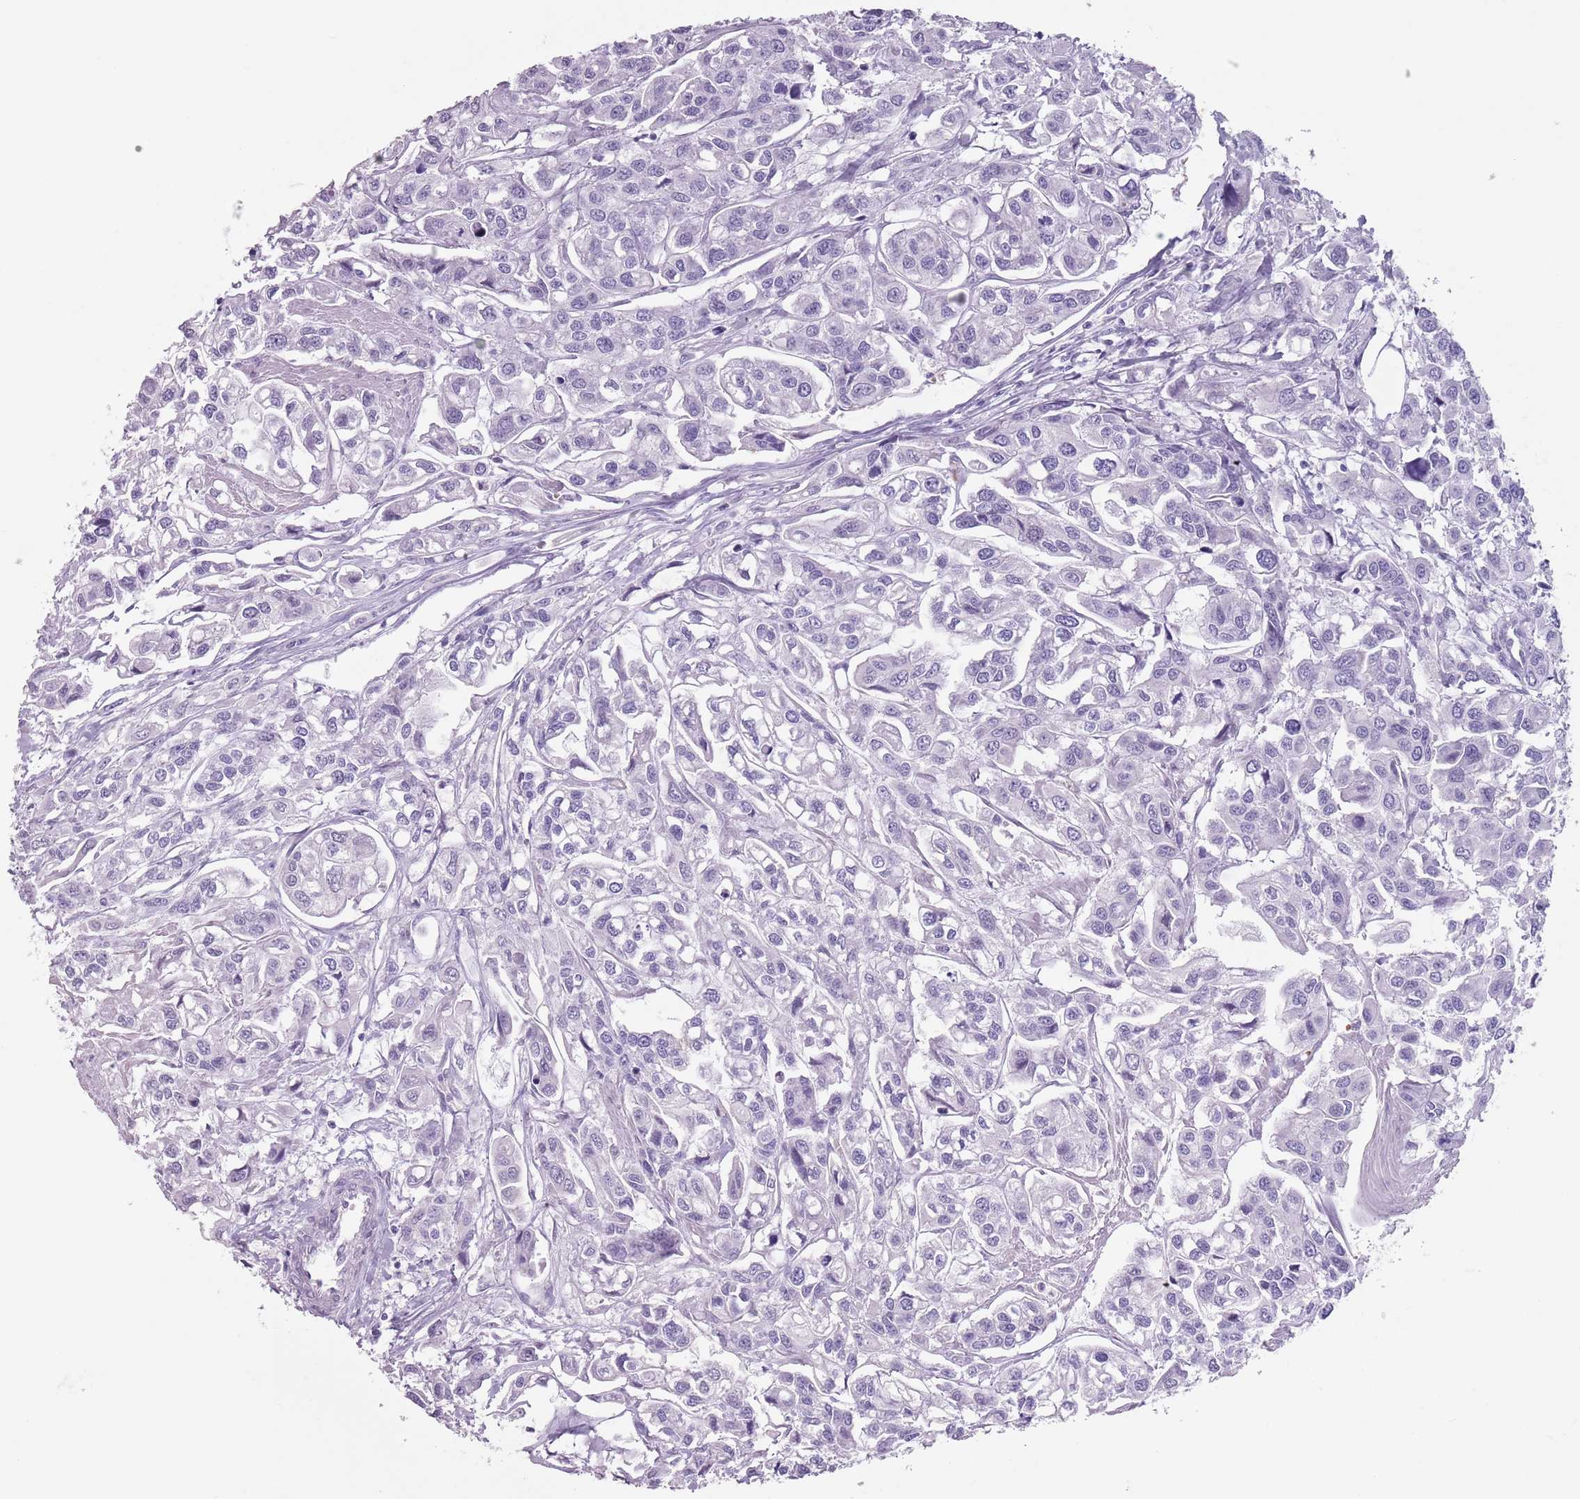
{"staining": {"intensity": "negative", "quantity": "none", "location": "none"}, "tissue": "urothelial cancer", "cell_type": "Tumor cells", "image_type": "cancer", "snomed": [{"axis": "morphology", "description": "Urothelial carcinoma, High grade"}, {"axis": "topography", "description": "Urinary bladder"}], "caption": "Protein analysis of urothelial cancer shows no significant positivity in tumor cells. (Brightfield microscopy of DAB immunohistochemistry (IHC) at high magnification).", "gene": "SPESP1", "patient": {"sex": "male", "age": 67}}